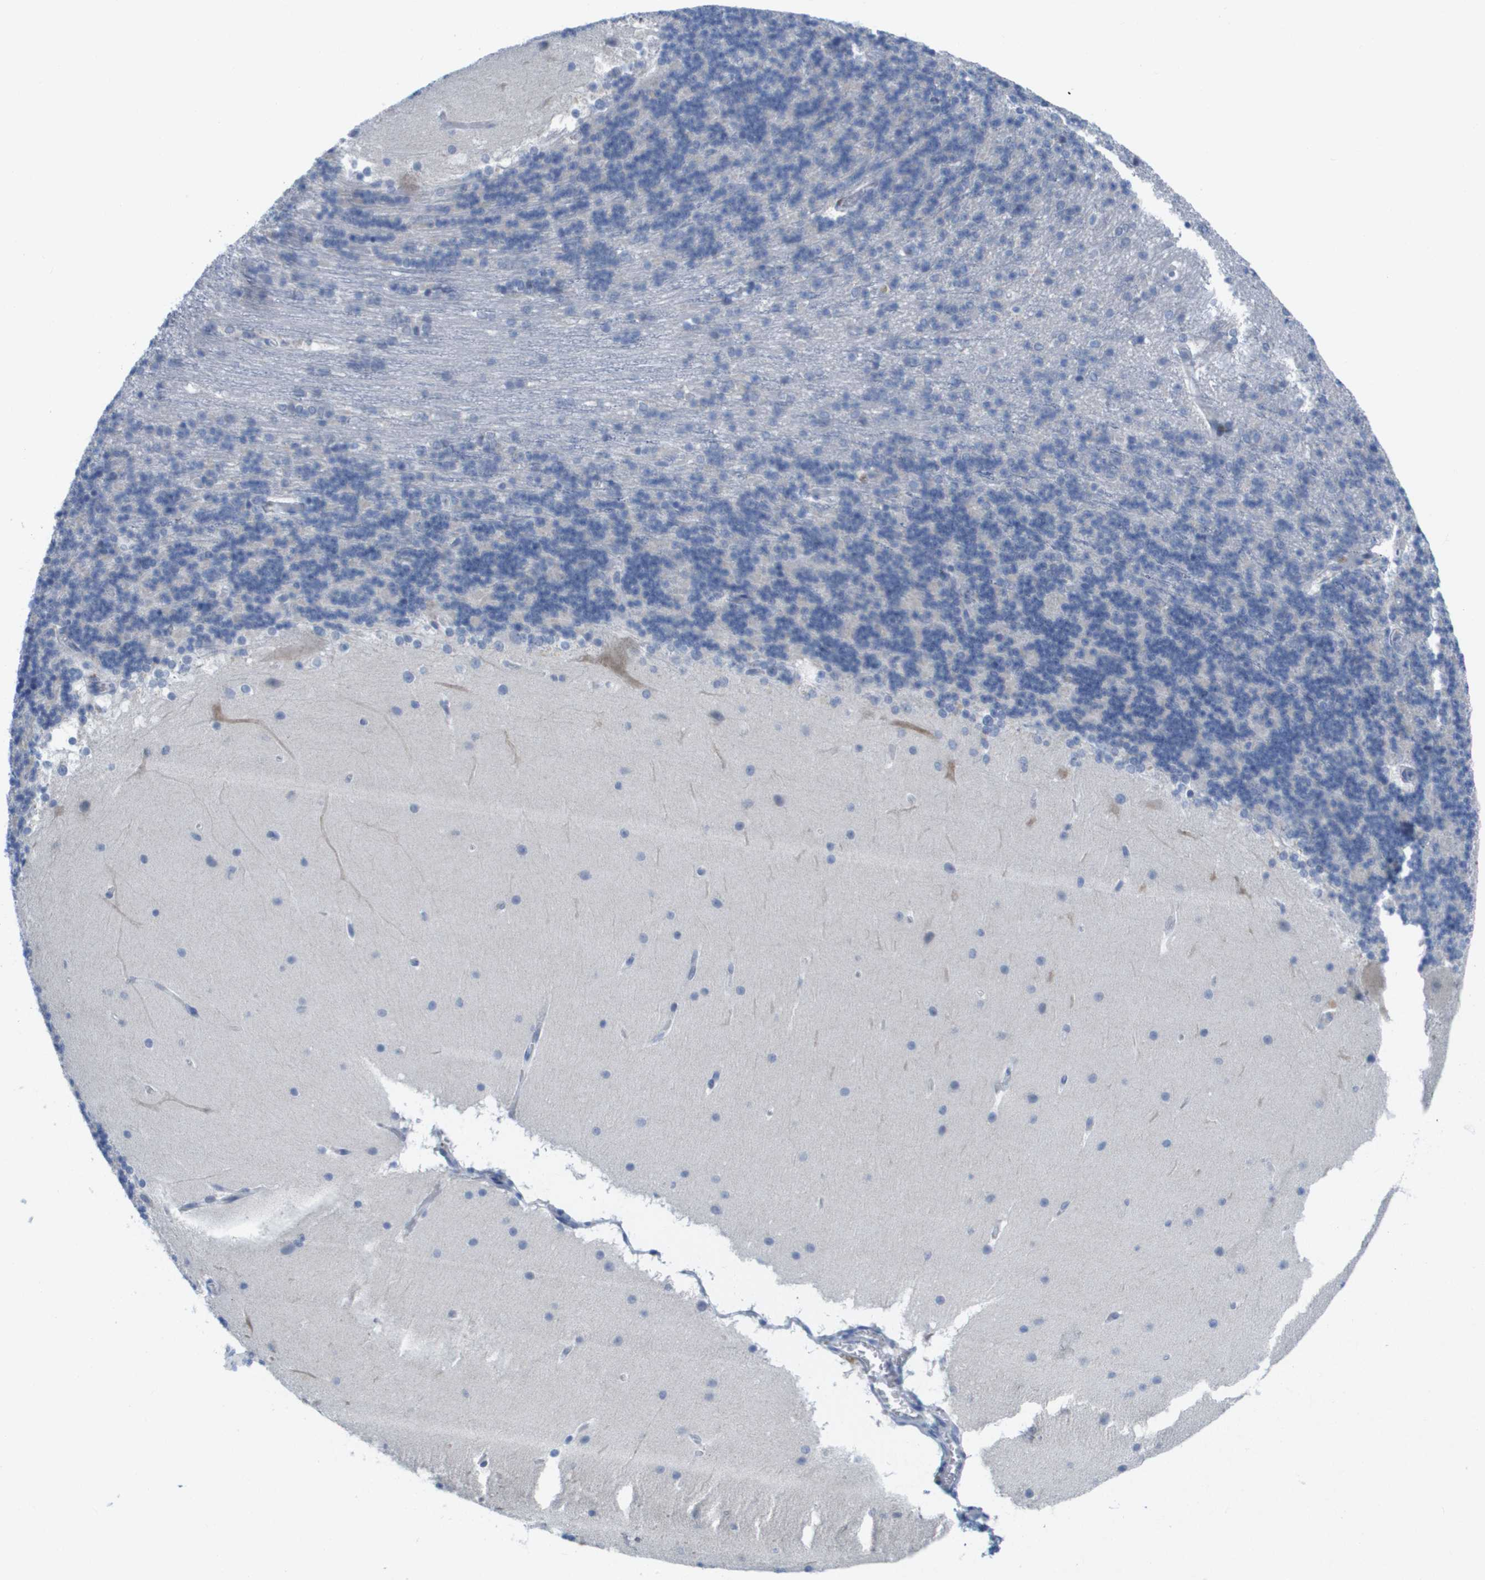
{"staining": {"intensity": "negative", "quantity": "none", "location": "none"}, "tissue": "cerebellum", "cell_type": "Cells in granular layer", "image_type": "normal", "snomed": [{"axis": "morphology", "description": "Normal tissue, NOS"}, {"axis": "topography", "description": "Cerebellum"}], "caption": "A photomicrograph of cerebellum stained for a protein demonstrates no brown staining in cells in granular layer. (DAB IHC, high magnification).", "gene": "PDE4A", "patient": {"sex": "female", "age": 19}}